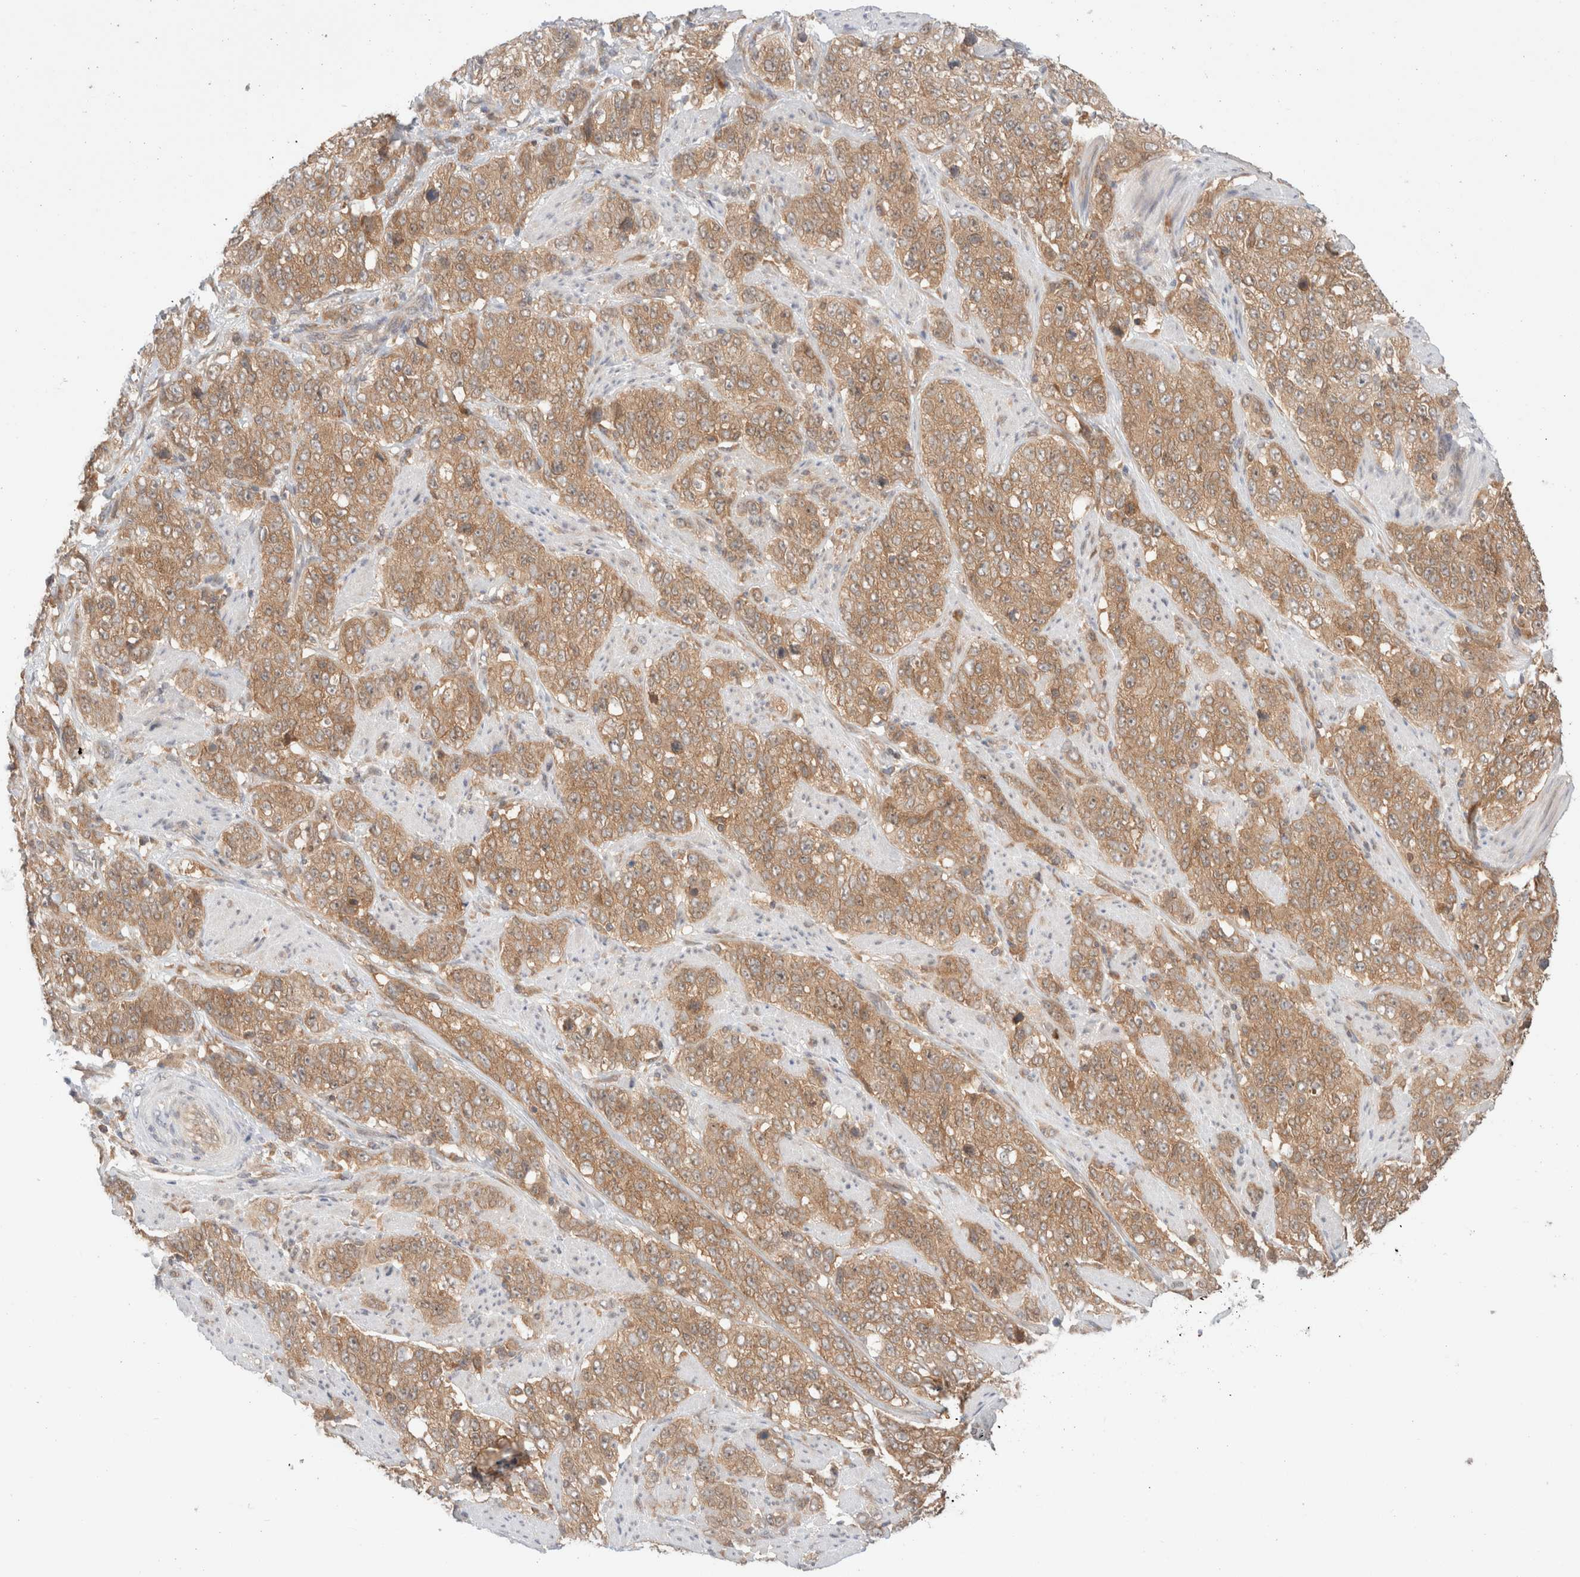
{"staining": {"intensity": "weak", "quantity": ">75%", "location": "cytoplasmic/membranous"}, "tissue": "stomach cancer", "cell_type": "Tumor cells", "image_type": "cancer", "snomed": [{"axis": "morphology", "description": "Adenocarcinoma, NOS"}, {"axis": "topography", "description": "Stomach"}], "caption": "Protein analysis of stomach cancer tissue displays weak cytoplasmic/membranous staining in approximately >75% of tumor cells.", "gene": "XKR4", "patient": {"sex": "male", "age": 48}}